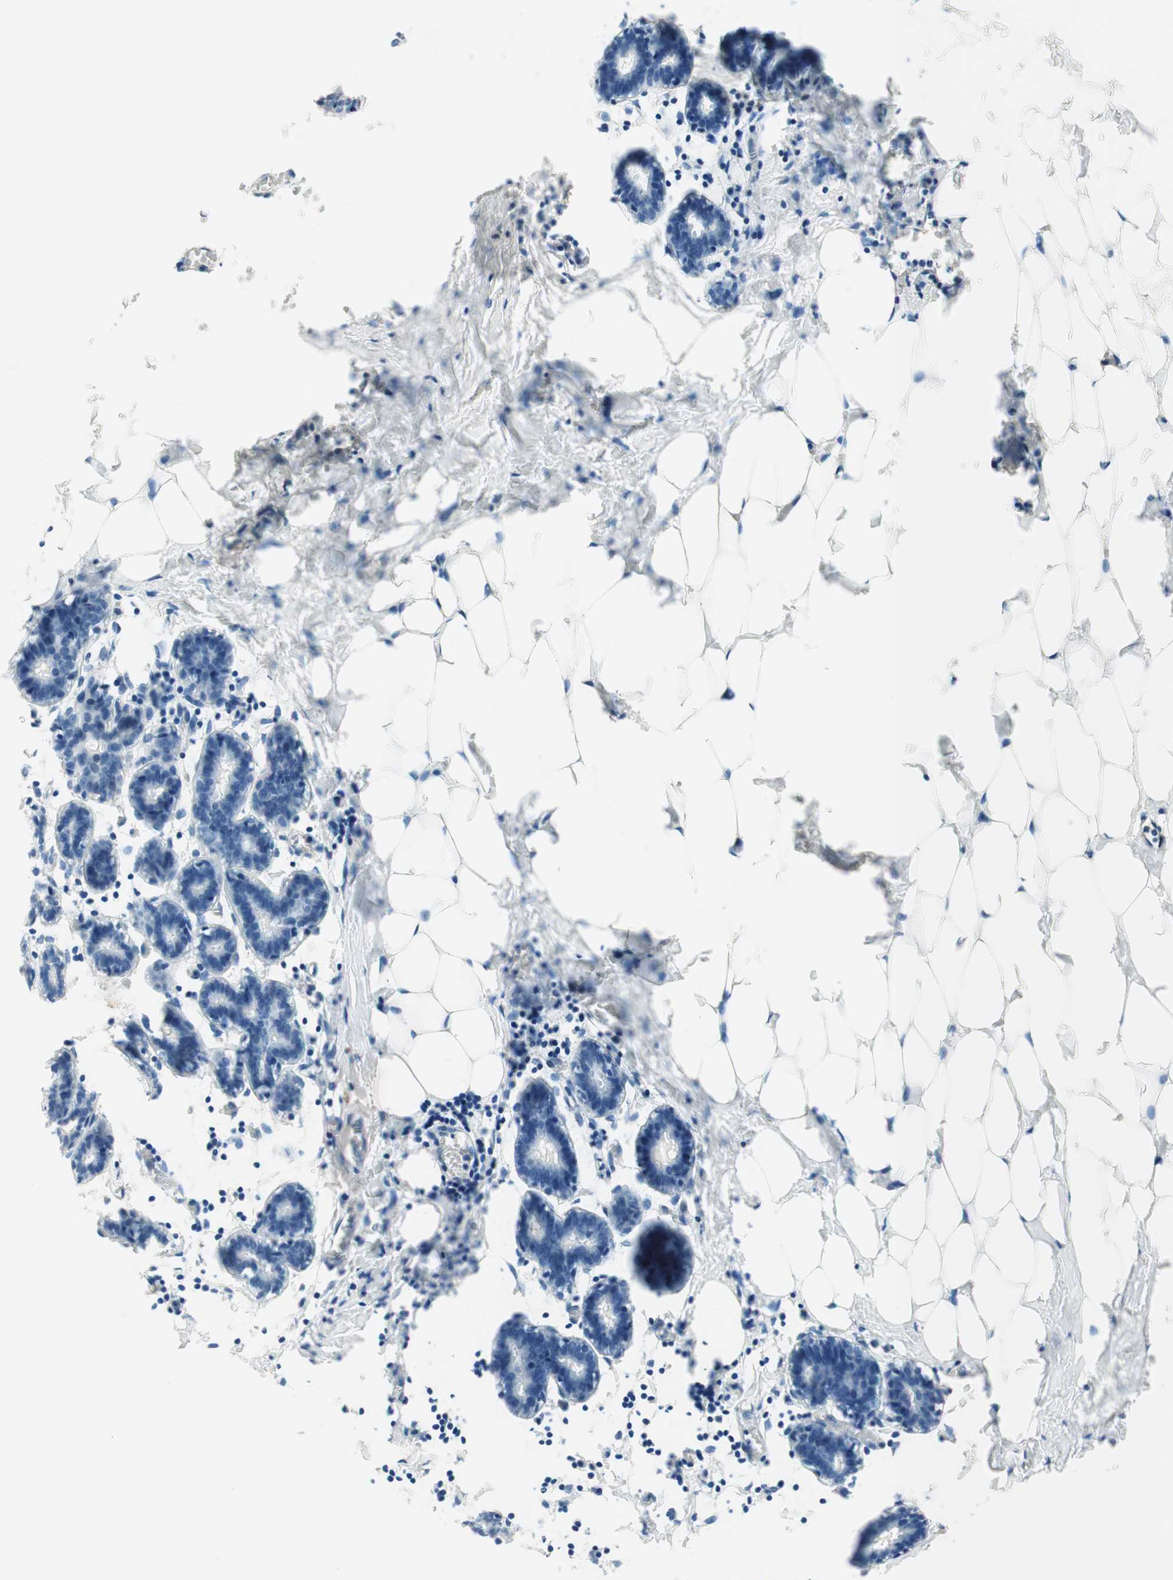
{"staining": {"intensity": "negative", "quantity": "none", "location": "none"}, "tissue": "breast", "cell_type": "Adipocytes", "image_type": "normal", "snomed": [{"axis": "morphology", "description": "Normal tissue, NOS"}, {"axis": "topography", "description": "Breast"}], "caption": "Immunohistochemical staining of benign breast reveals no significant positivity in adipocytes.", "gene": "JPH1", "patient": {"sex": "female", "age": 27}}